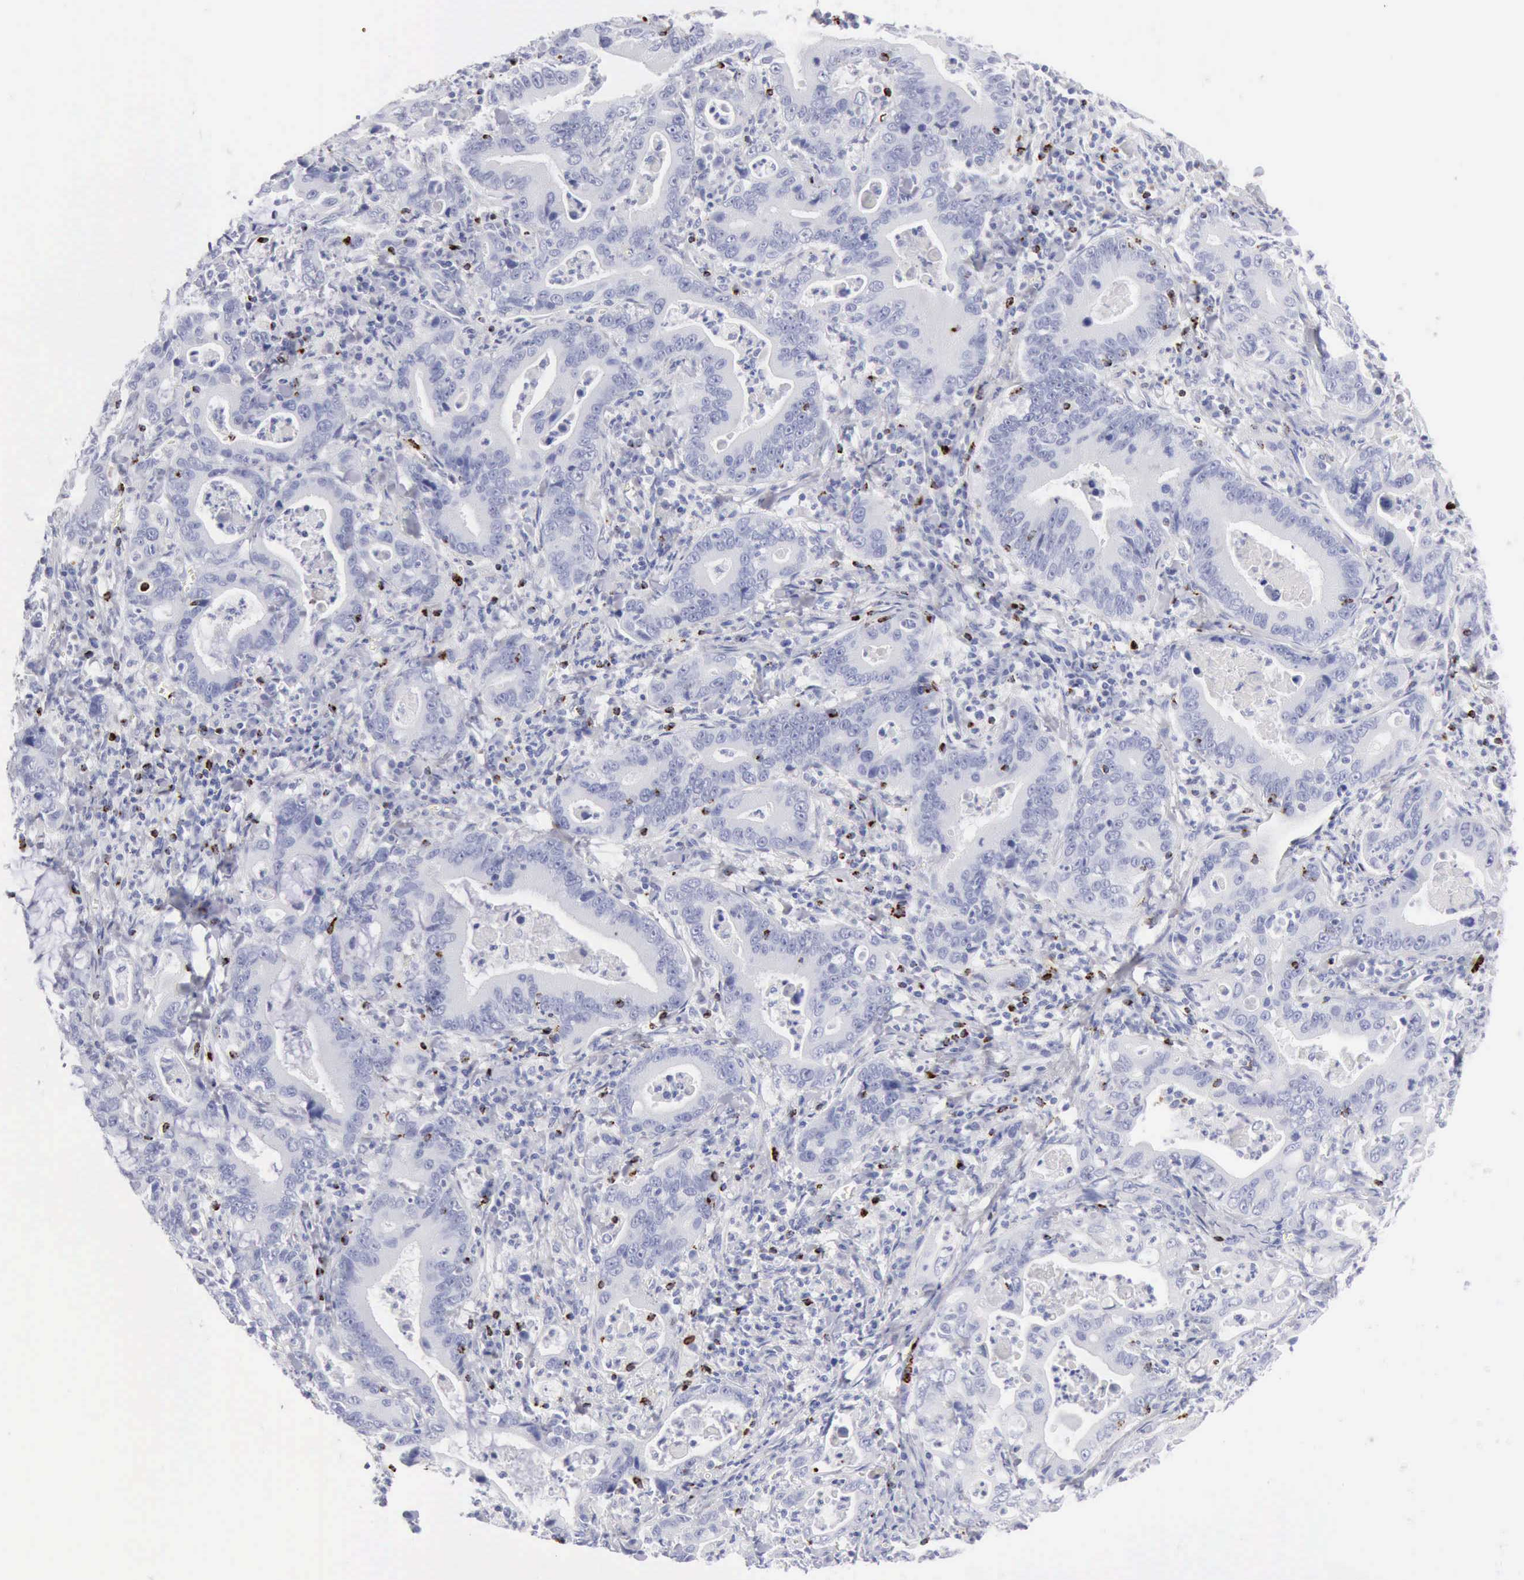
{"staining": {"intensity": "negative", "quantity": "none", "location": "none"}, "tissue": "stomach cancer", "cell_type": "Tumor cells", "image_type": "cancer", "snomed": [{"axis": "morphology", "description": "Adenocarcinoma, NOS"}, {"axis": "topography", "description": "Stomach, upper"}], "caption": "Tumor cells show no significant protein staining in adenocarcinoma (stomach).", "gene": "GZMB", "patient": {"sex": "male", "age": 63}}